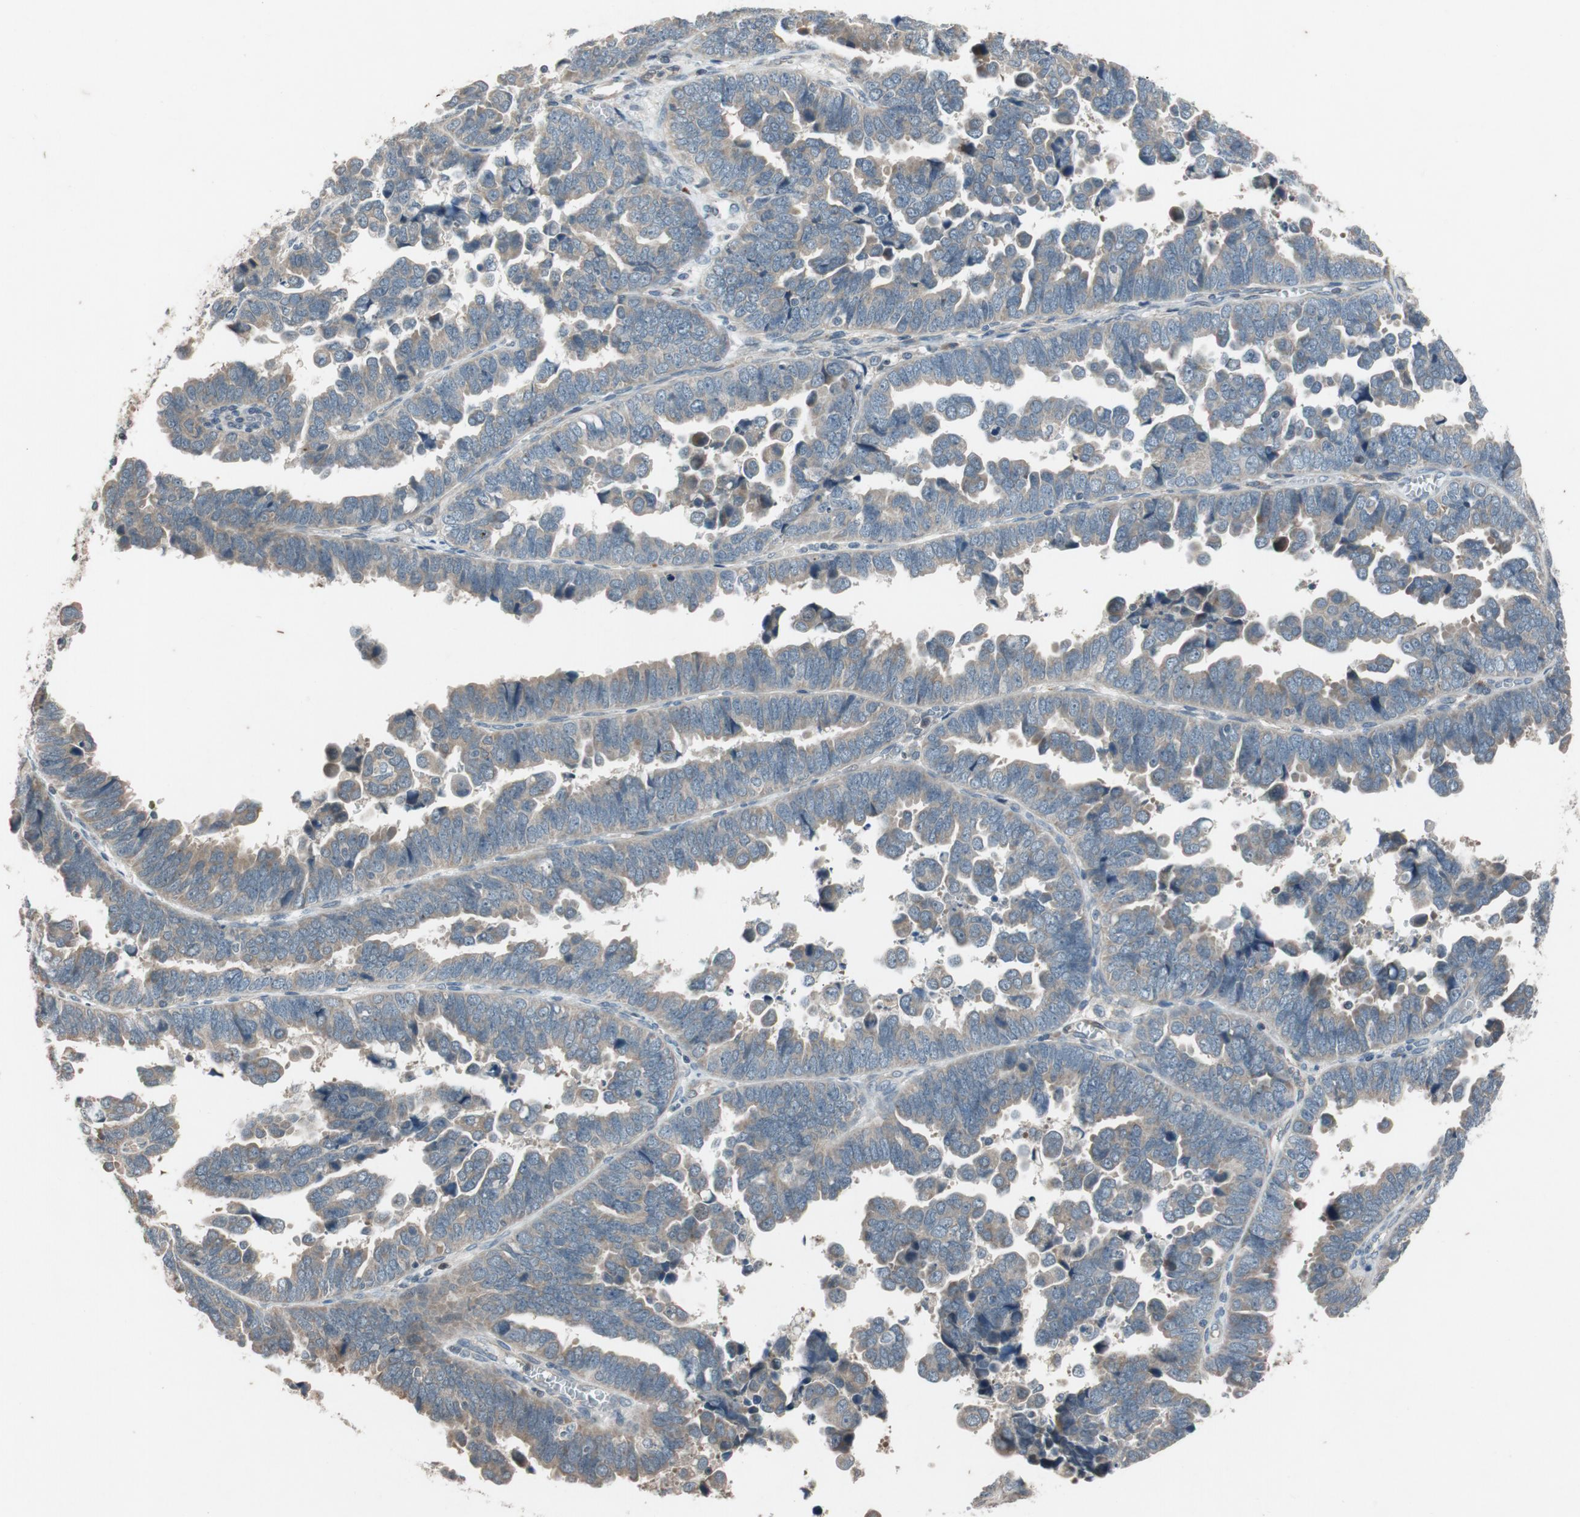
{"staining": {"intensity": "moderate", "quantity": ">75%", "location": "cytoplasmic/membranous"}, "tissue": "endometrial cancer", "cell_type": "Tumor cells", "image_type": "cancer", "snomed": [{"axis": "morphology", "description": "Adenocarcinoma, NOS"}, {"axis": "topography", "description": "Endometrium"}], "caption": "Immunohistochemistry (IHC) (DAB) staining of endometrial cancer shows moderate cytoplasmic/membranous protein expression in about >75% of tumor cells.", "gene": "ATP2C1", "patient": {"sex": "female", "age": 75}}